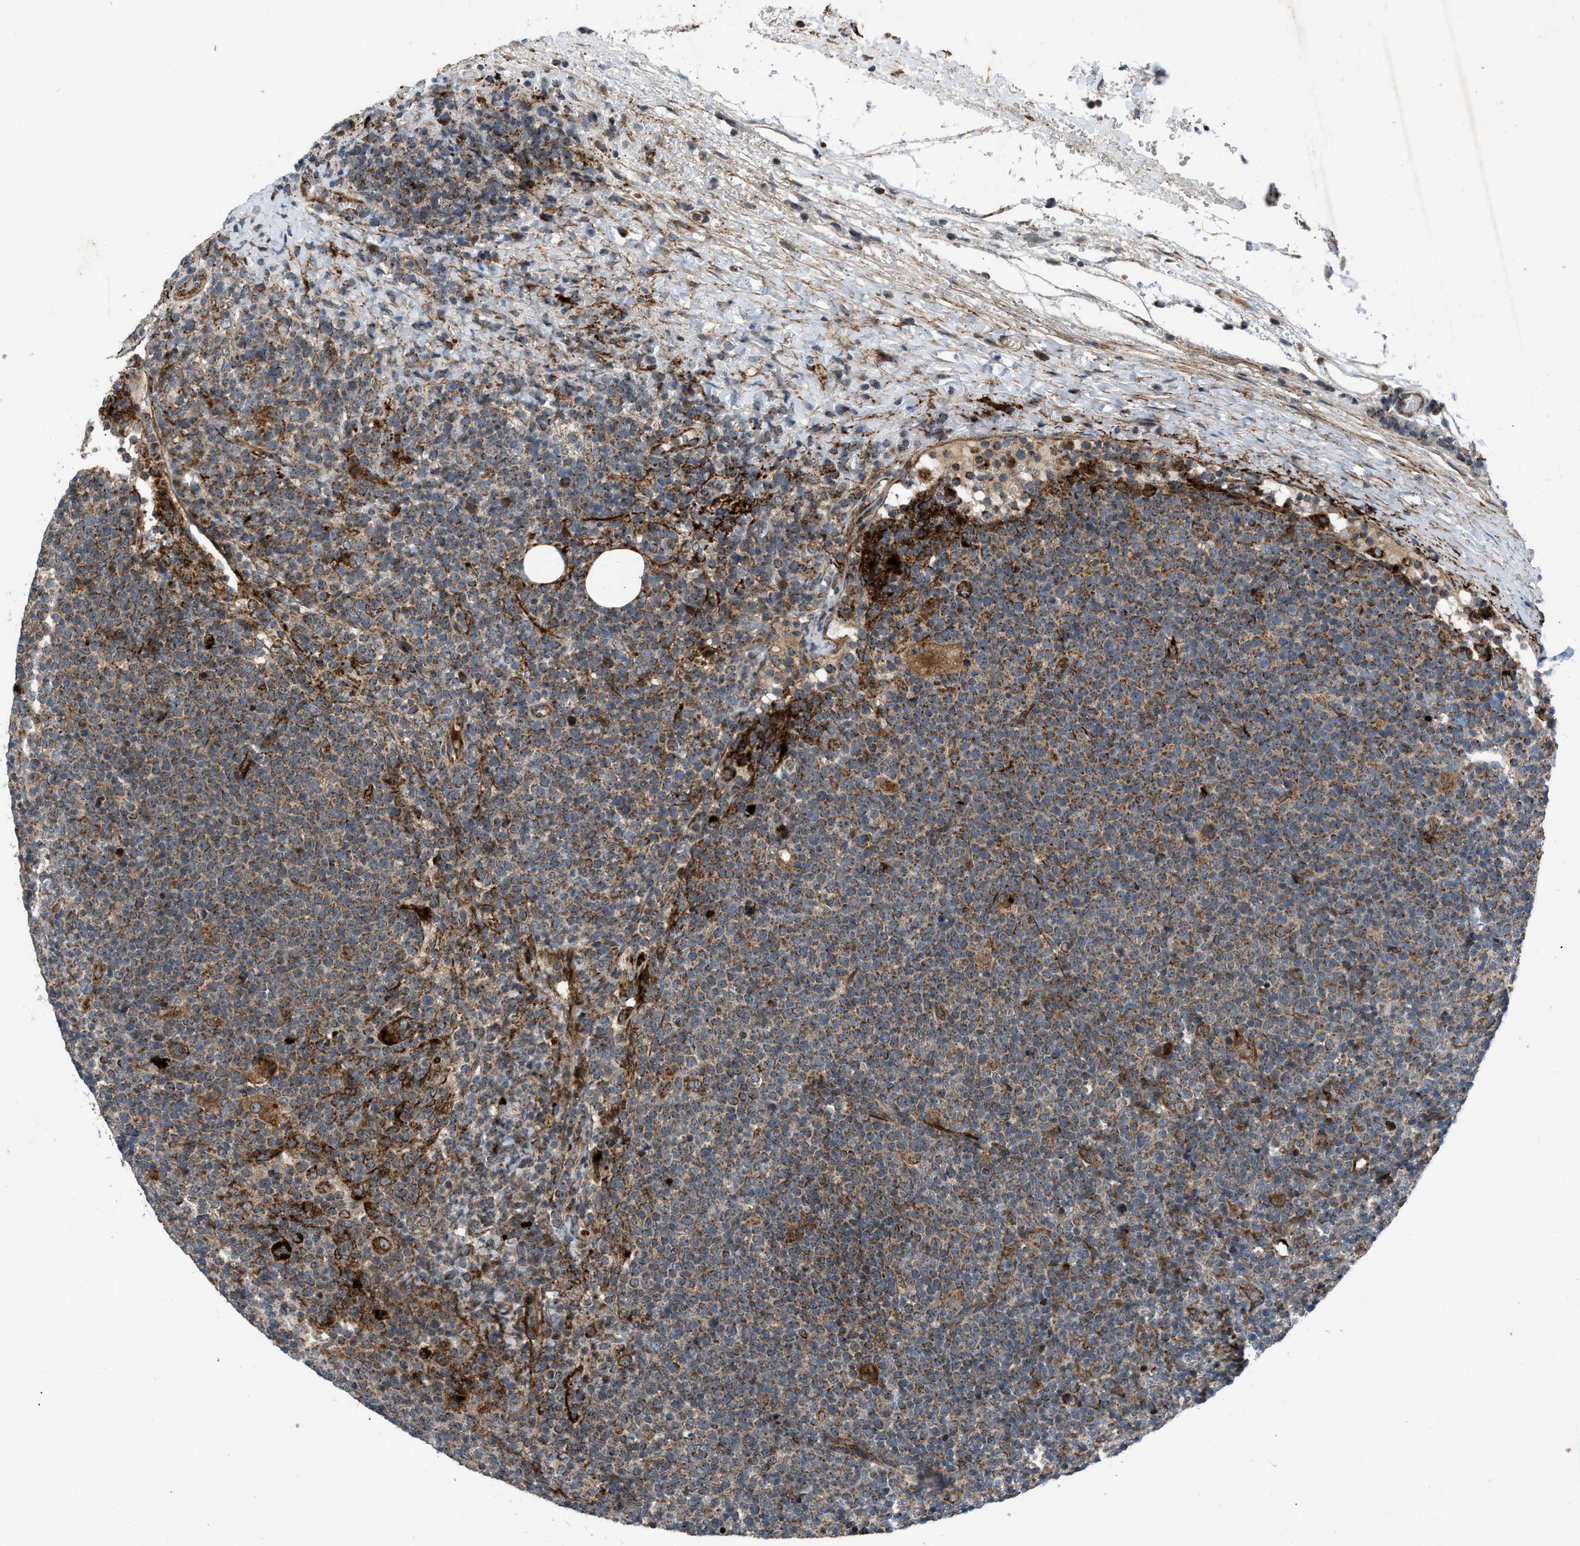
{"staining": {"intensity": "moderate", "quantity": "25%-75%", "location": "cytoplasmic/membranous"}, "tissue": "lymphoma", "cell_type": "Tumor cells", "image_type": "cancer", "snomed": [{"axis": "morphology", "description": "Malignant lymphoma, non-Hodgkin's type, High grade"}, {"axis": "topography", "description": "Lymph node"}], "caption": "Protein expression analysis of human malignant lymphoma, non-Hodgkin's type (high-grade) reveals moderate cytoplasmic/membranous expression in about 25%-75% of tumor cells.", "gene": "AP3M2", "patient": {"sex": "male", "age": 61}}